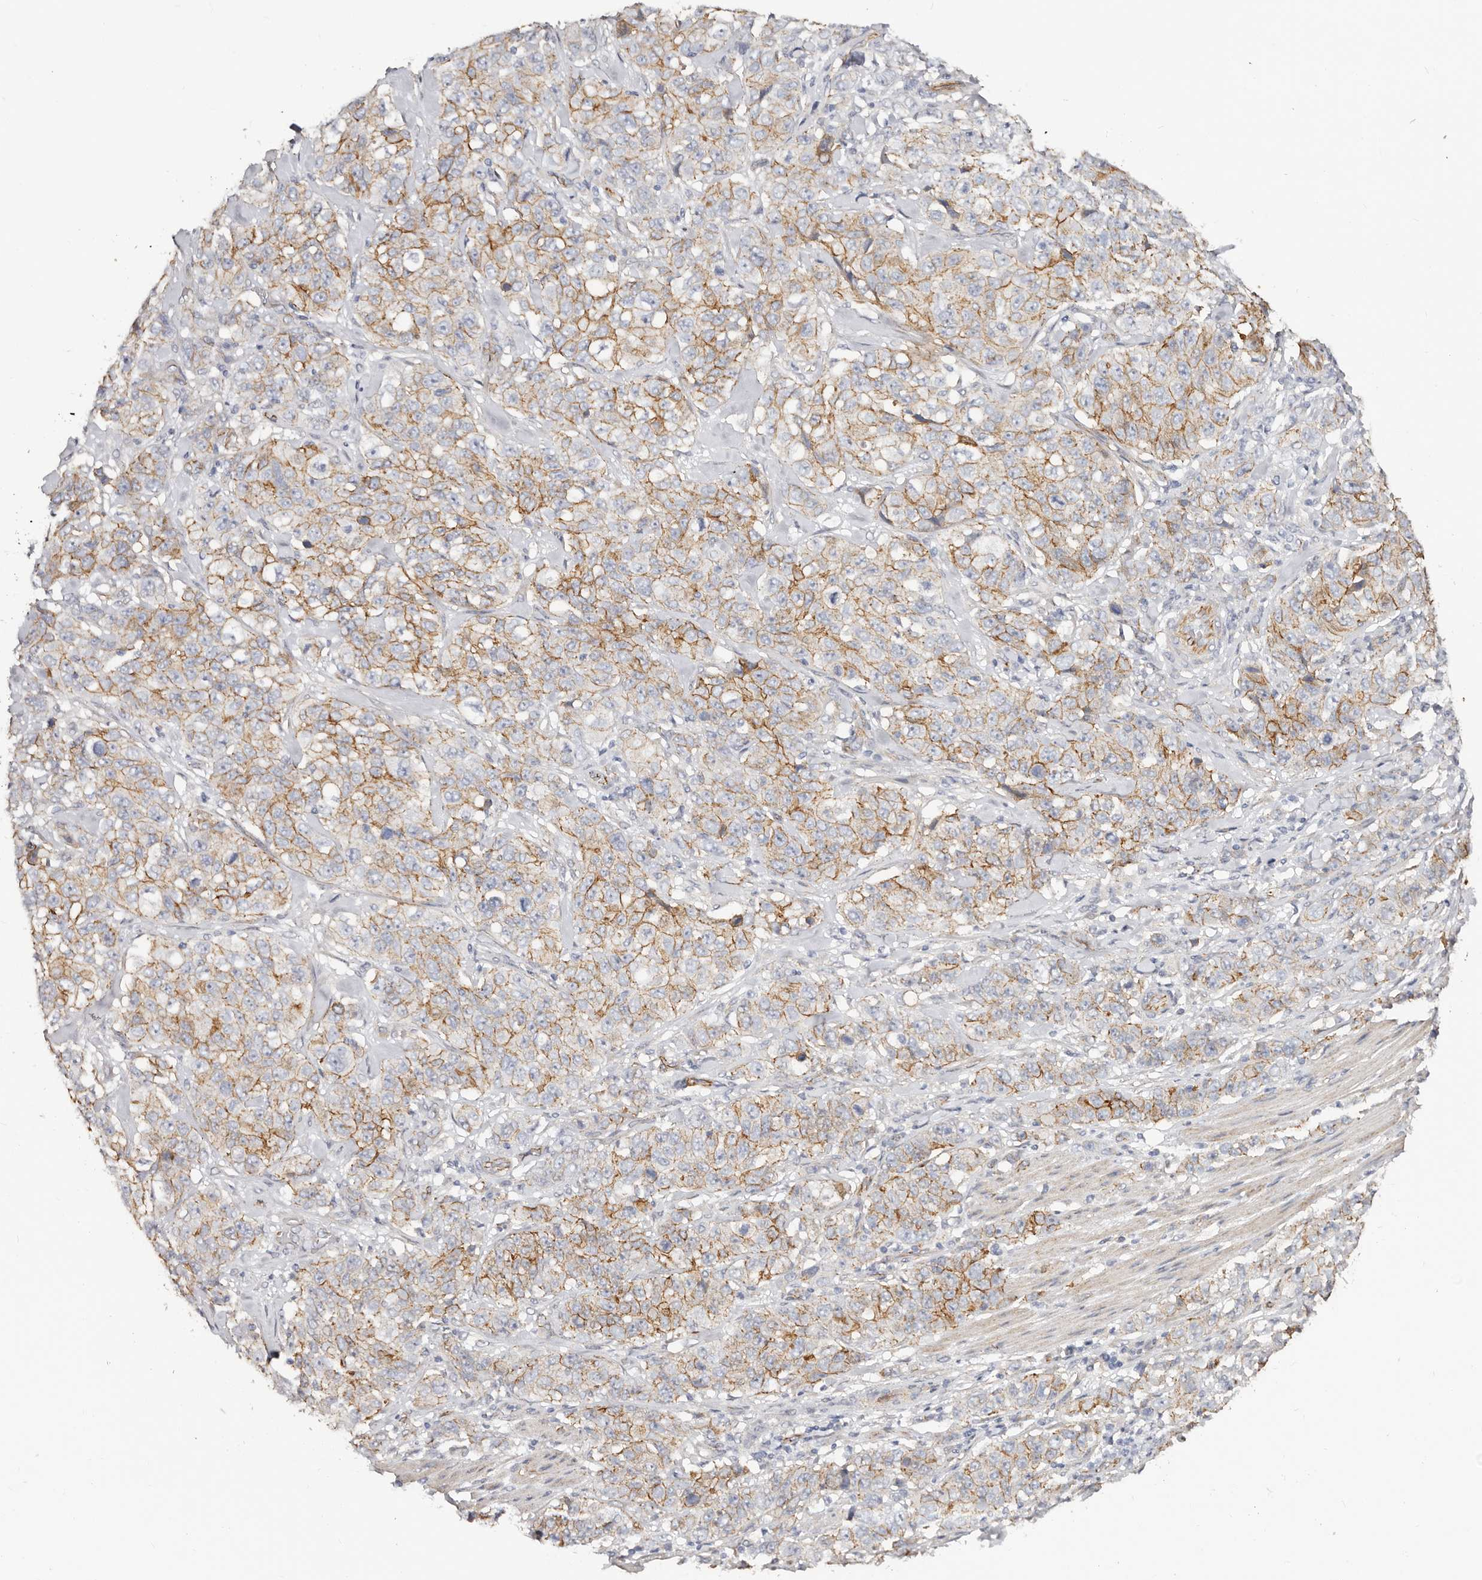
{"staining": {"intensity": "moderate", "quantity": ">75%", "location": "cytoplasmic/membranous"}, "tissue": "stomach cancer", "cell_type": "Tumor cells", "image_type": "cancer", "snomed": [{"axis": "morphology", "description": "Adenocarcinoma, NOS"}, {"axis": "topography", "description": "Stomach"}], "caption": "This photomicrograph displays immunohistochemistry (IHC) staining of human stomach cancer (adenocarcinoma), with medium moderate cytoplasmic/membranous expression in approximately >75% of tumor cells.", "gene": "CTNNB1", "patient": {"sex": "male", "age": 48}}